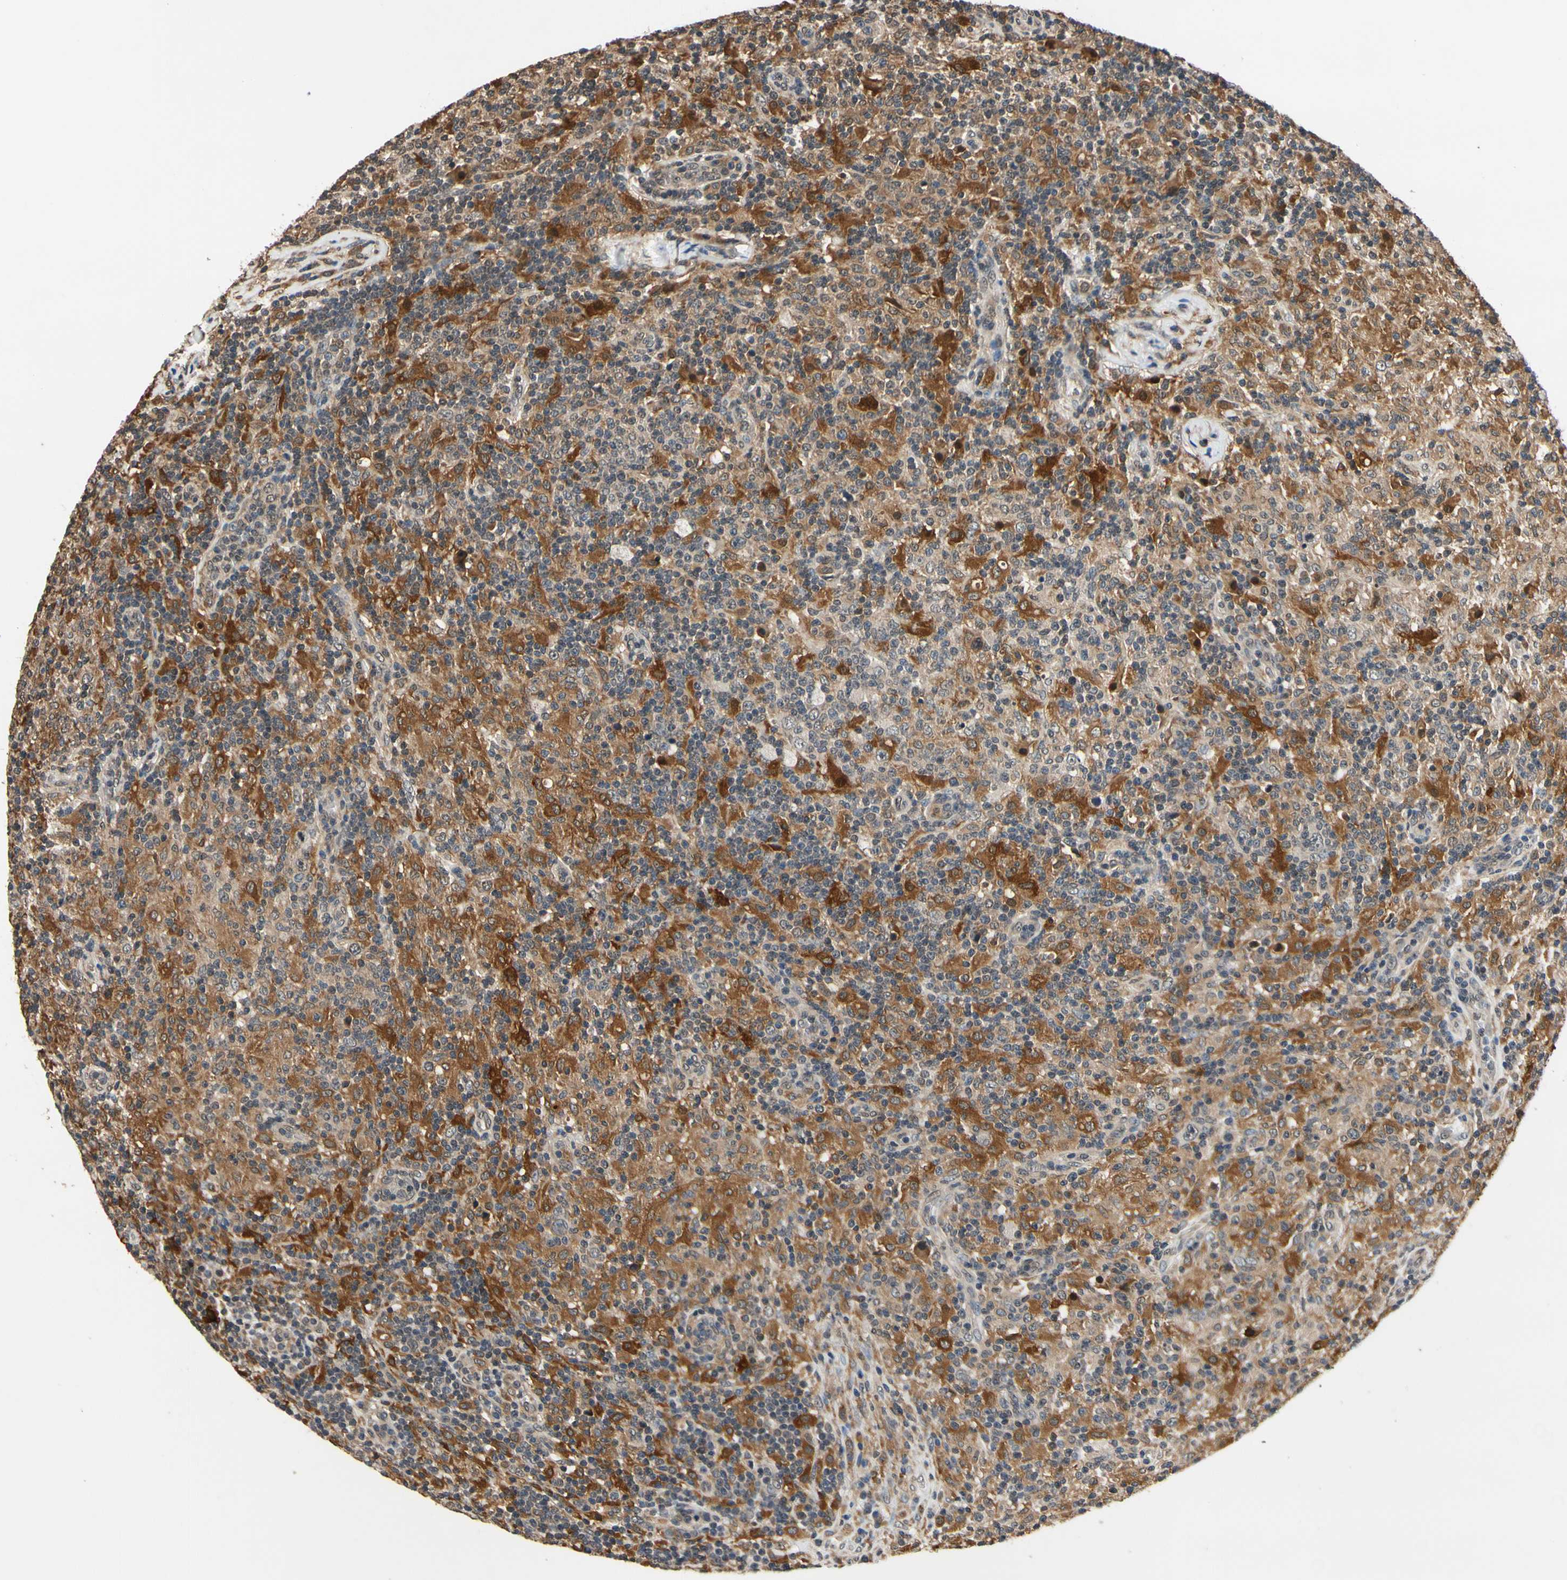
{"staining": {"intensity": "negative", "quantity": "none", "location": "none"}, "tissue": "lymphoma", "cell_type": "Tumor cells", "image_type": "cancer", "snomed": [{"axis": "morphology", "description": "Hodgkin's disease, NOS"}, {"axis": "topography", "description": "Lymph node"}], "caption": "The immunohistochemistry (IHC) image has no significant positivity in tumor cells of Hodgkin's disease tissue.", "gene": "GCLC", "patient": {"sex": "male", "age": 70}}